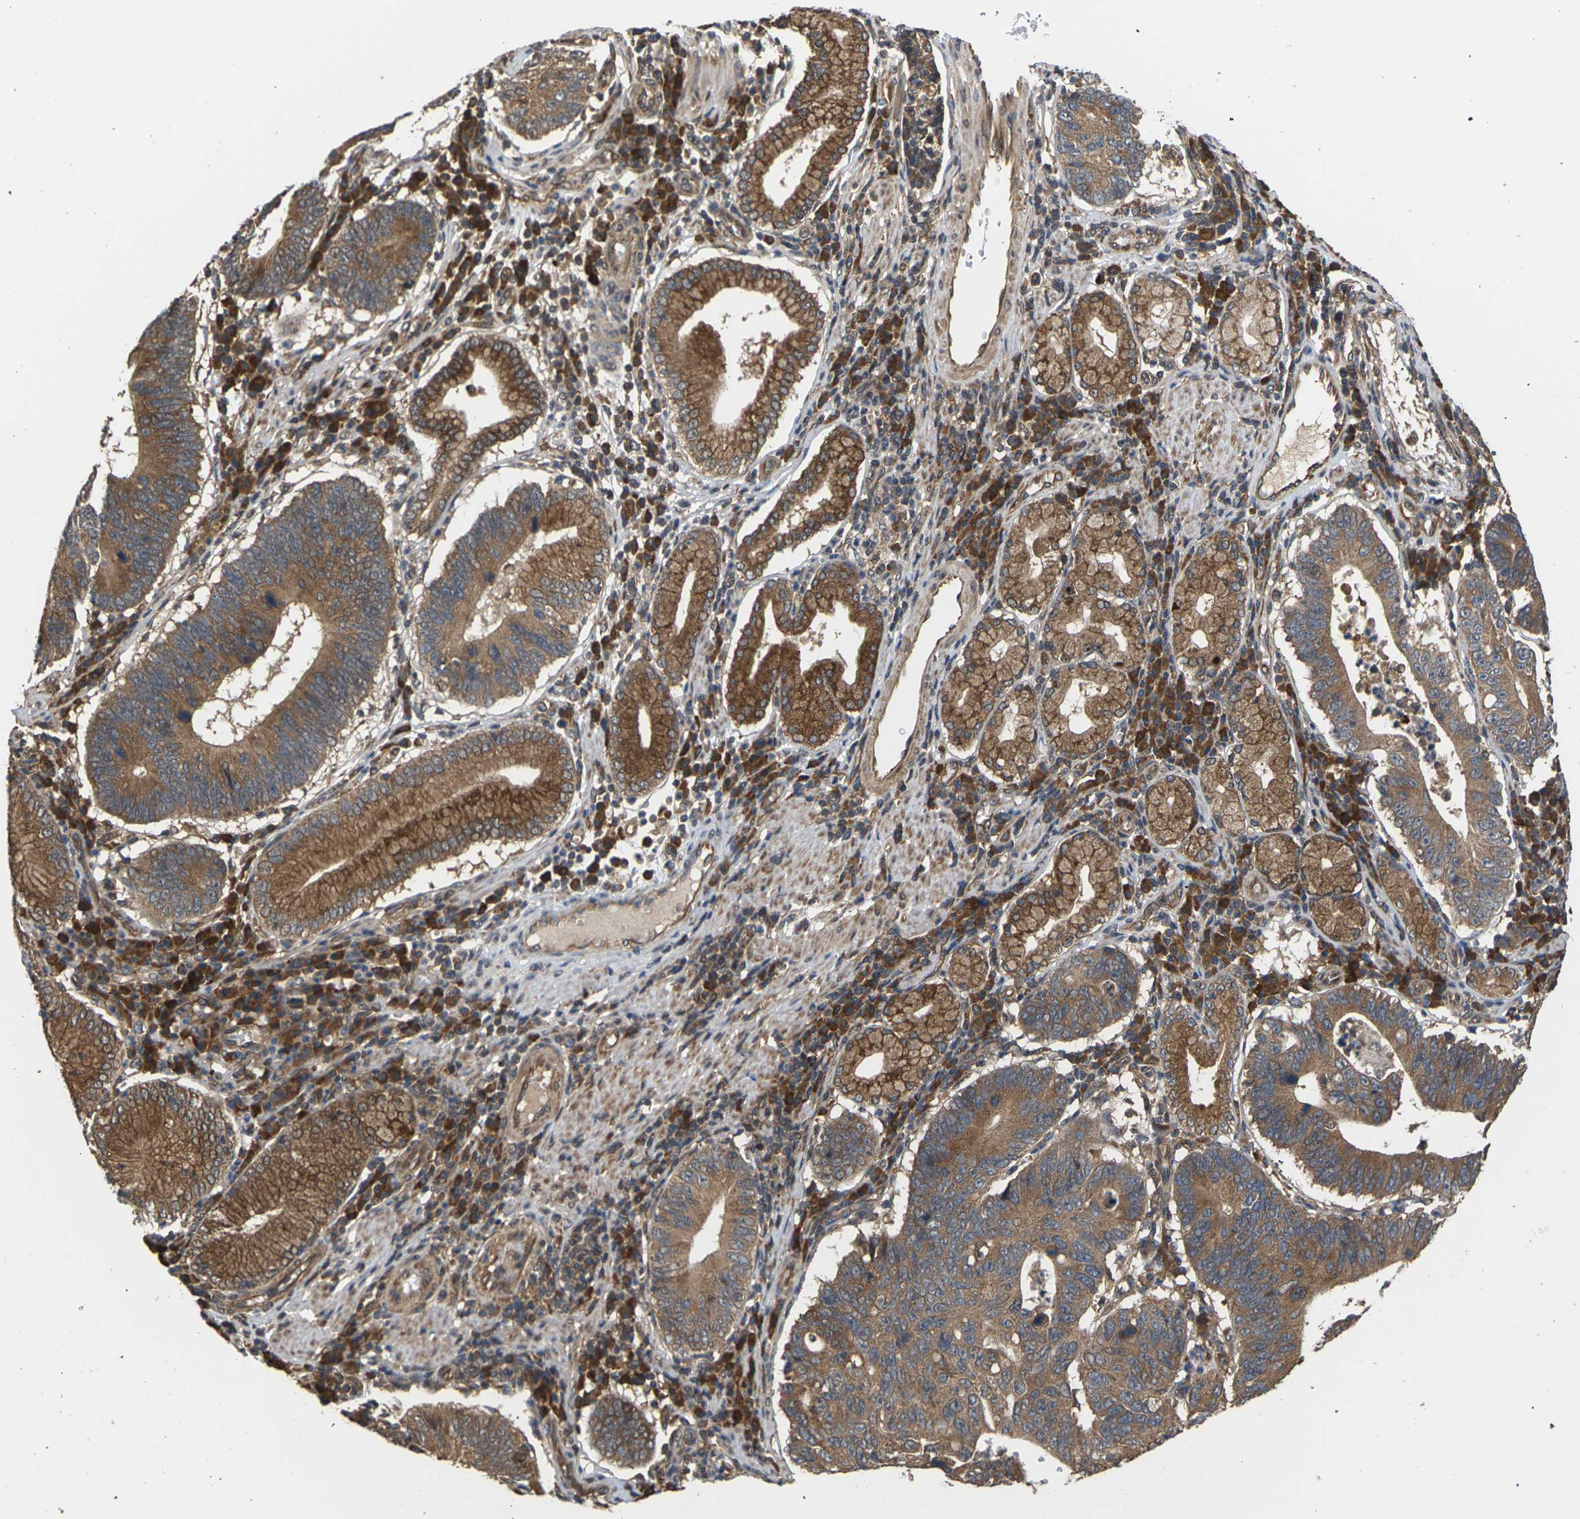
{"staining": {"intensity": "moderate", "quantity": ">75%", "location": "cytoplasmic/membranous"}, "tissue": "stomach cancer", "cell_type": "Tumor cells", "image_type": "cancer", "snomed": [{"axis": "morphology", "description": "Adenocarcinoma, NOS"}, {"axis": "topography", "description": "Stomach"}], "caption": "Protein staining demonstrates moderate cytoplasmic/membranous positivity in about >75% of tumor cells in stomach adenocarcinoma.", "gene": "NRAS", "patient": {"sex": "male", "age": 59}}